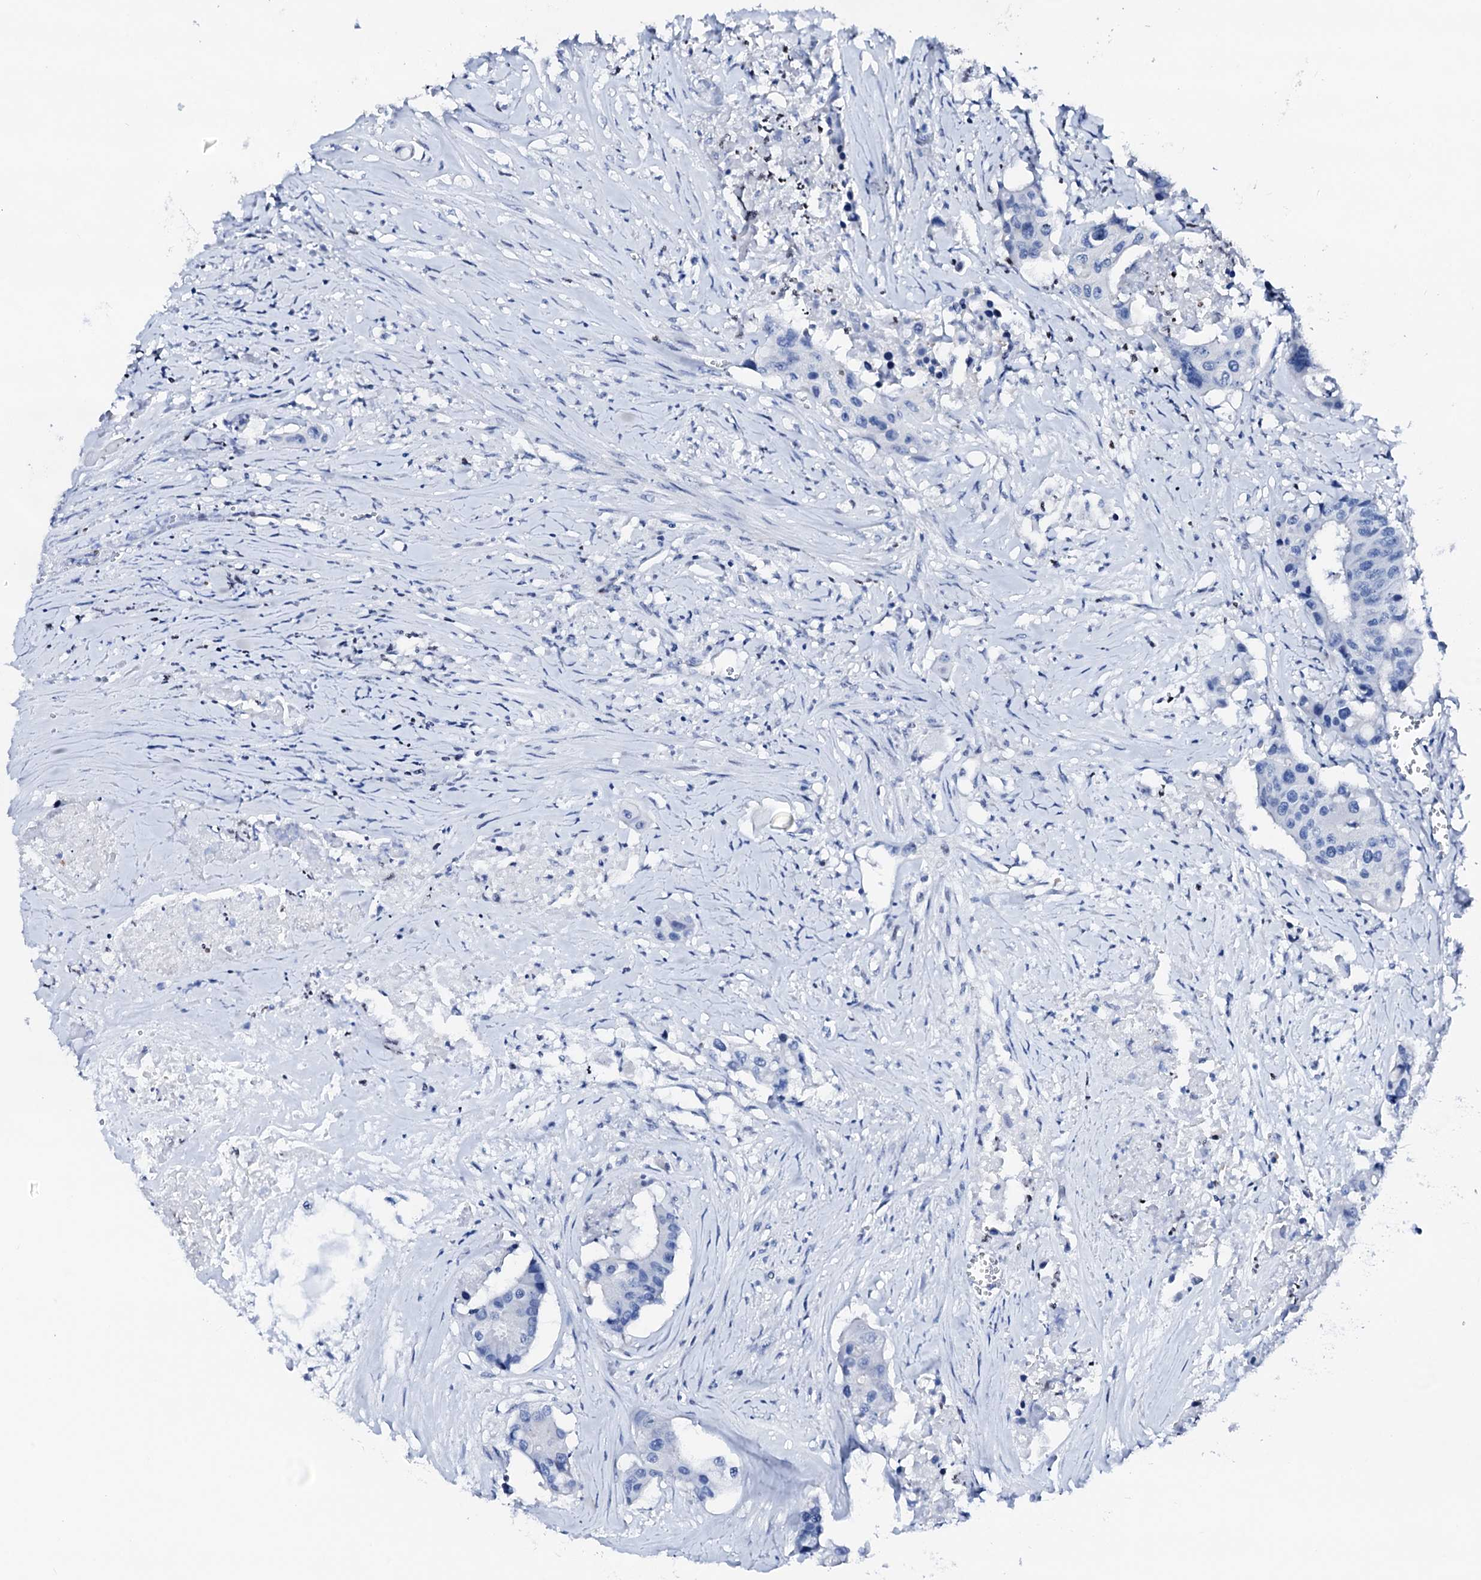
{"staining": {"intensity": "negative", "quantity": "none", "location": "none"}, "tissue": "colorectal cancer", "cell_type": "Tumor cells", "image_type": "cancer", "snomed": [{"axis": "morphology", "description": "Adenocarcinoma, NOS"}, {"axis": "topography", "description": "Colon"}], "caption": "There is no significant staining in tumor cells of colorectal cancer.", "gene": "NRIP2", "patient": {"sex": "male", "age": 77}}